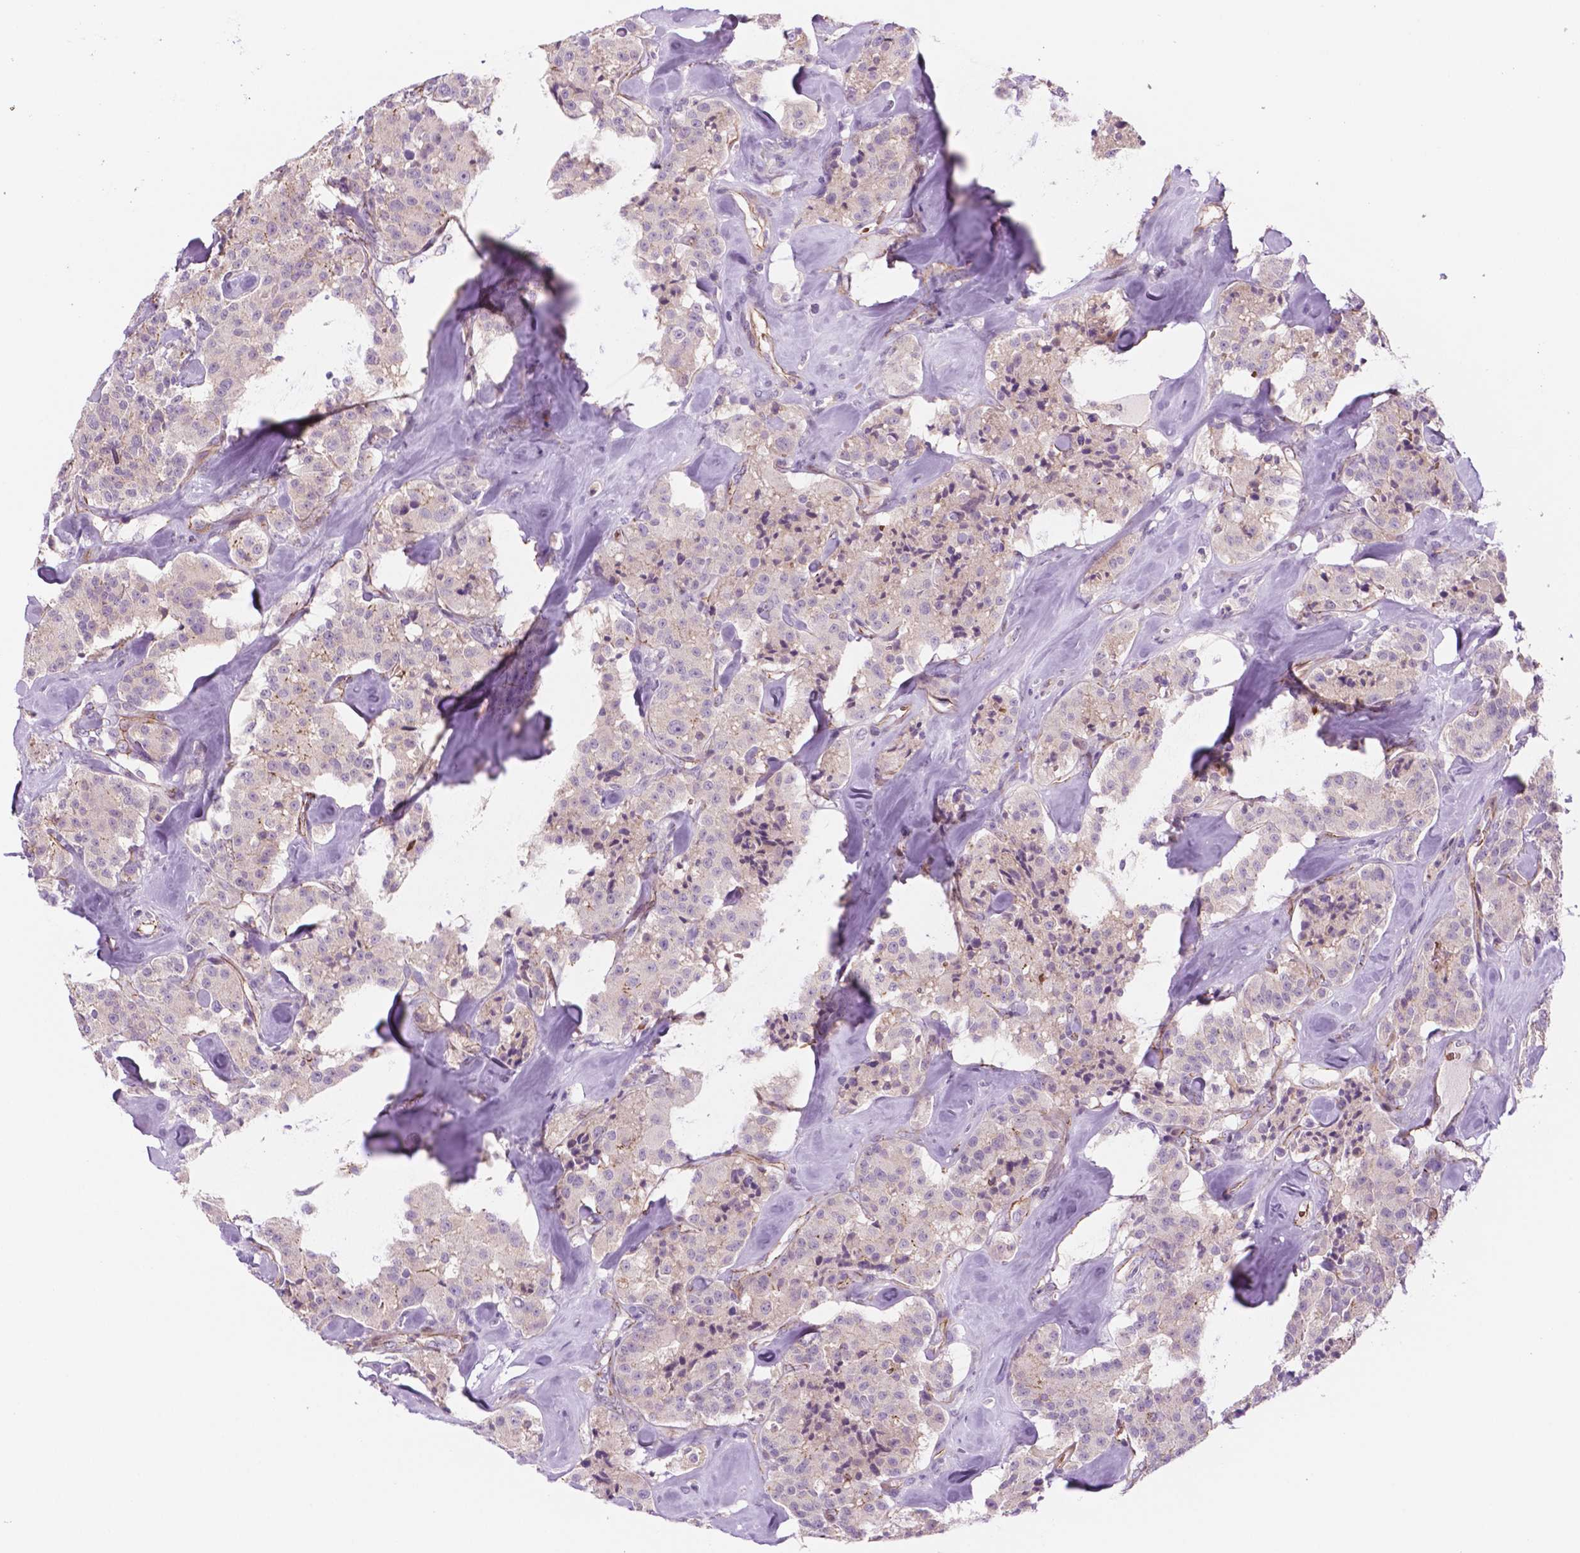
{"staining": {"intensity": "negative", "quantity": "none", "location": "none"}, "tissue": "carcinoid", "cell_type": "Tumor cells", "image_type": "cancer", "snomed": [{"axis": "morphology", "description": "Carcinoid, malignant, NOS"}, {"axis": "topography", "description": "Pancreas"}], "caption": "A high-resolution photomicrograph shows immunohistochemistry (IHC) staining of malignant carcinoid, which shows no significant staining in tumor cells. Brightfield microscopy of immunohistochemistry (IHC) stained with DAB (3,3'-diaminobenzidine) (brown) and hematoxylin (blue), captured at high magnification.", "gene": "RND3", "patient": {"sex": "male", "age": 41}}